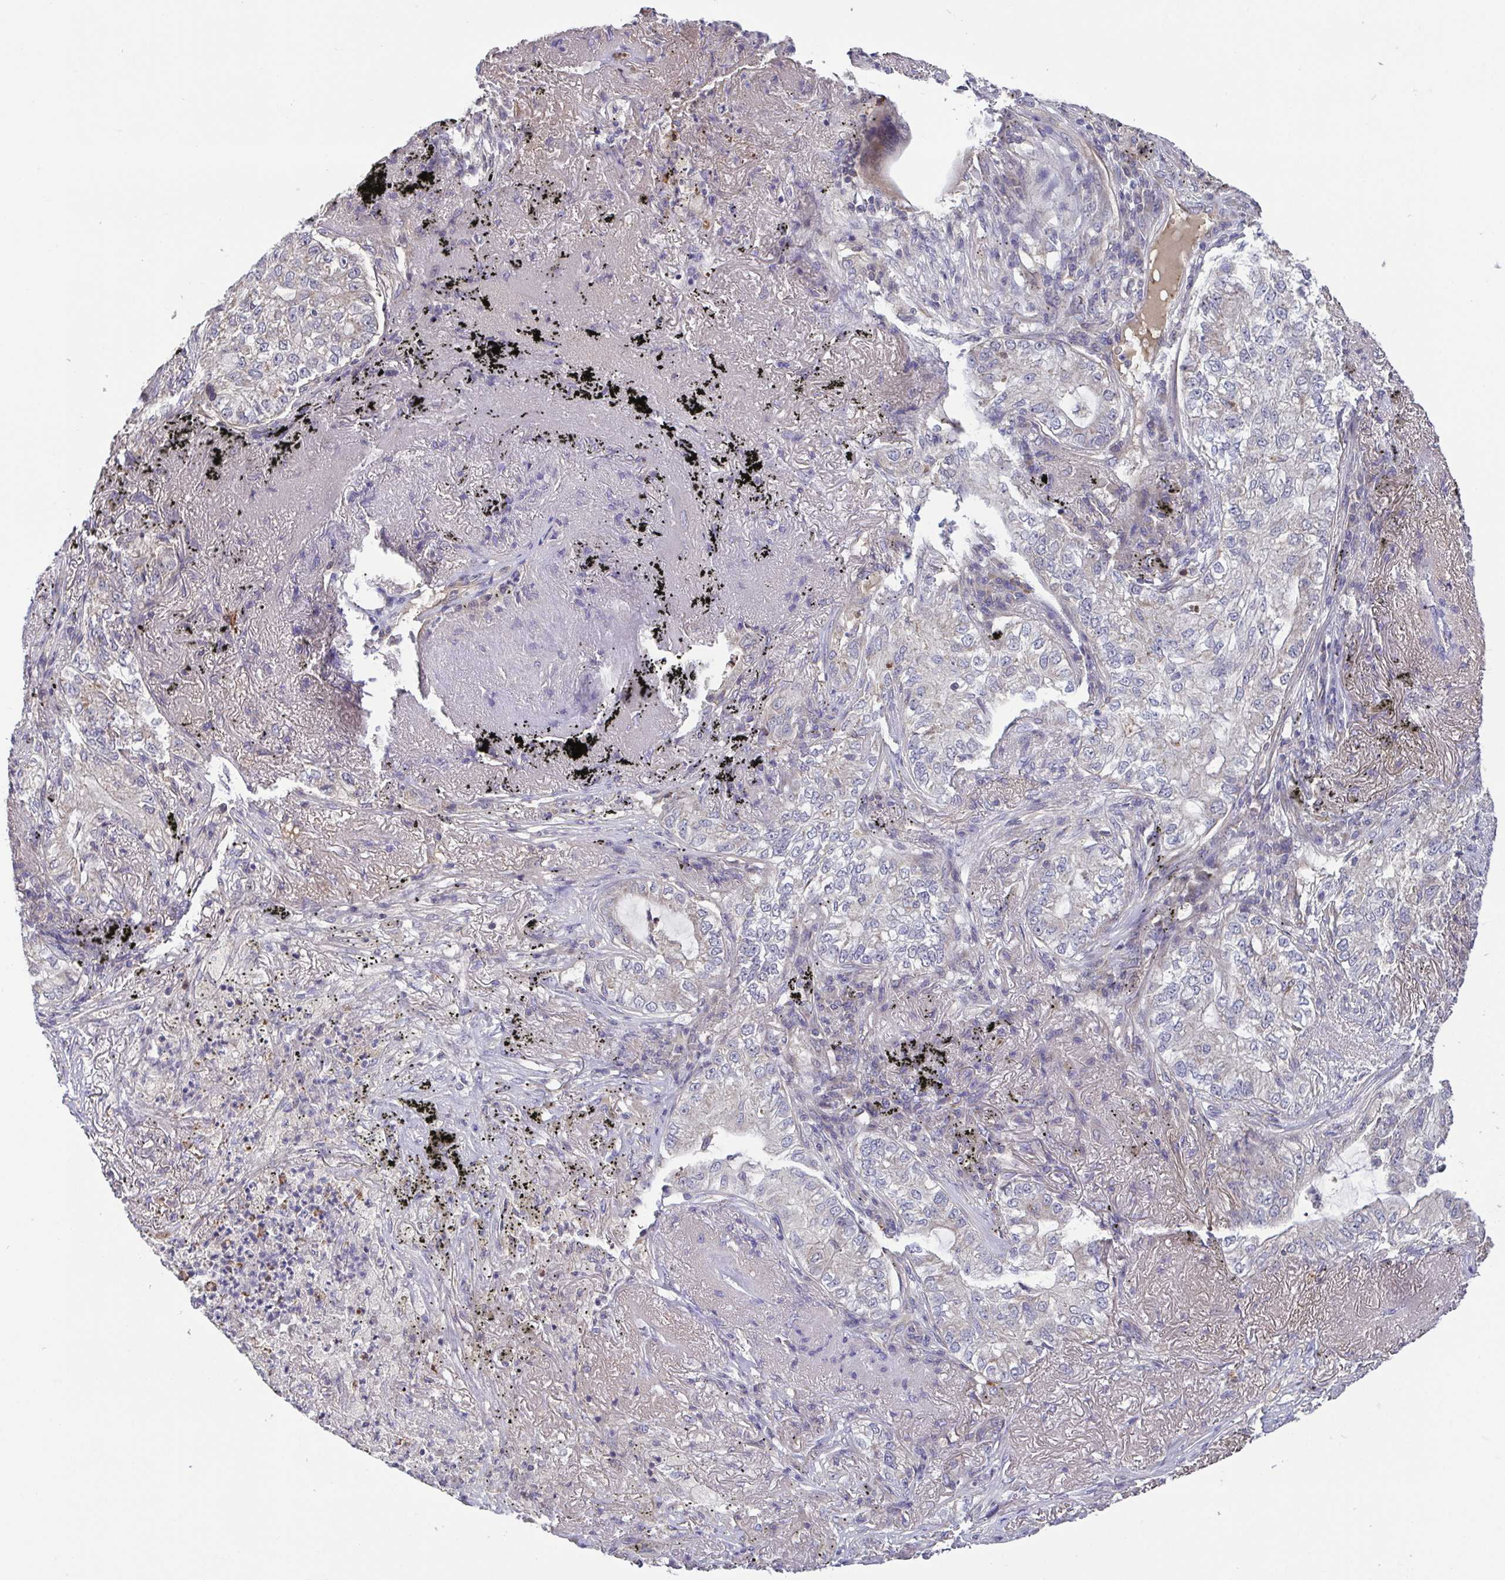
{"staining": {"intensity": "negative", "quantity": "none", "location": "none"}, "tissue": "lung cancer", "cell_type": "Tumor cells", "image_type": "cancer", "snomed": [{"axis": "morphology", "description": "Adenocarcinoma, NOS"}, {"axis": "topography", "description": "Lung"}], "caption": "This is an IHC histopathology image of human lung cancer (adenocarcinoma). There is no staining in tumor cells.", "gene": "OSBPL7", "patient": {"sex": "female", "age": 73}}